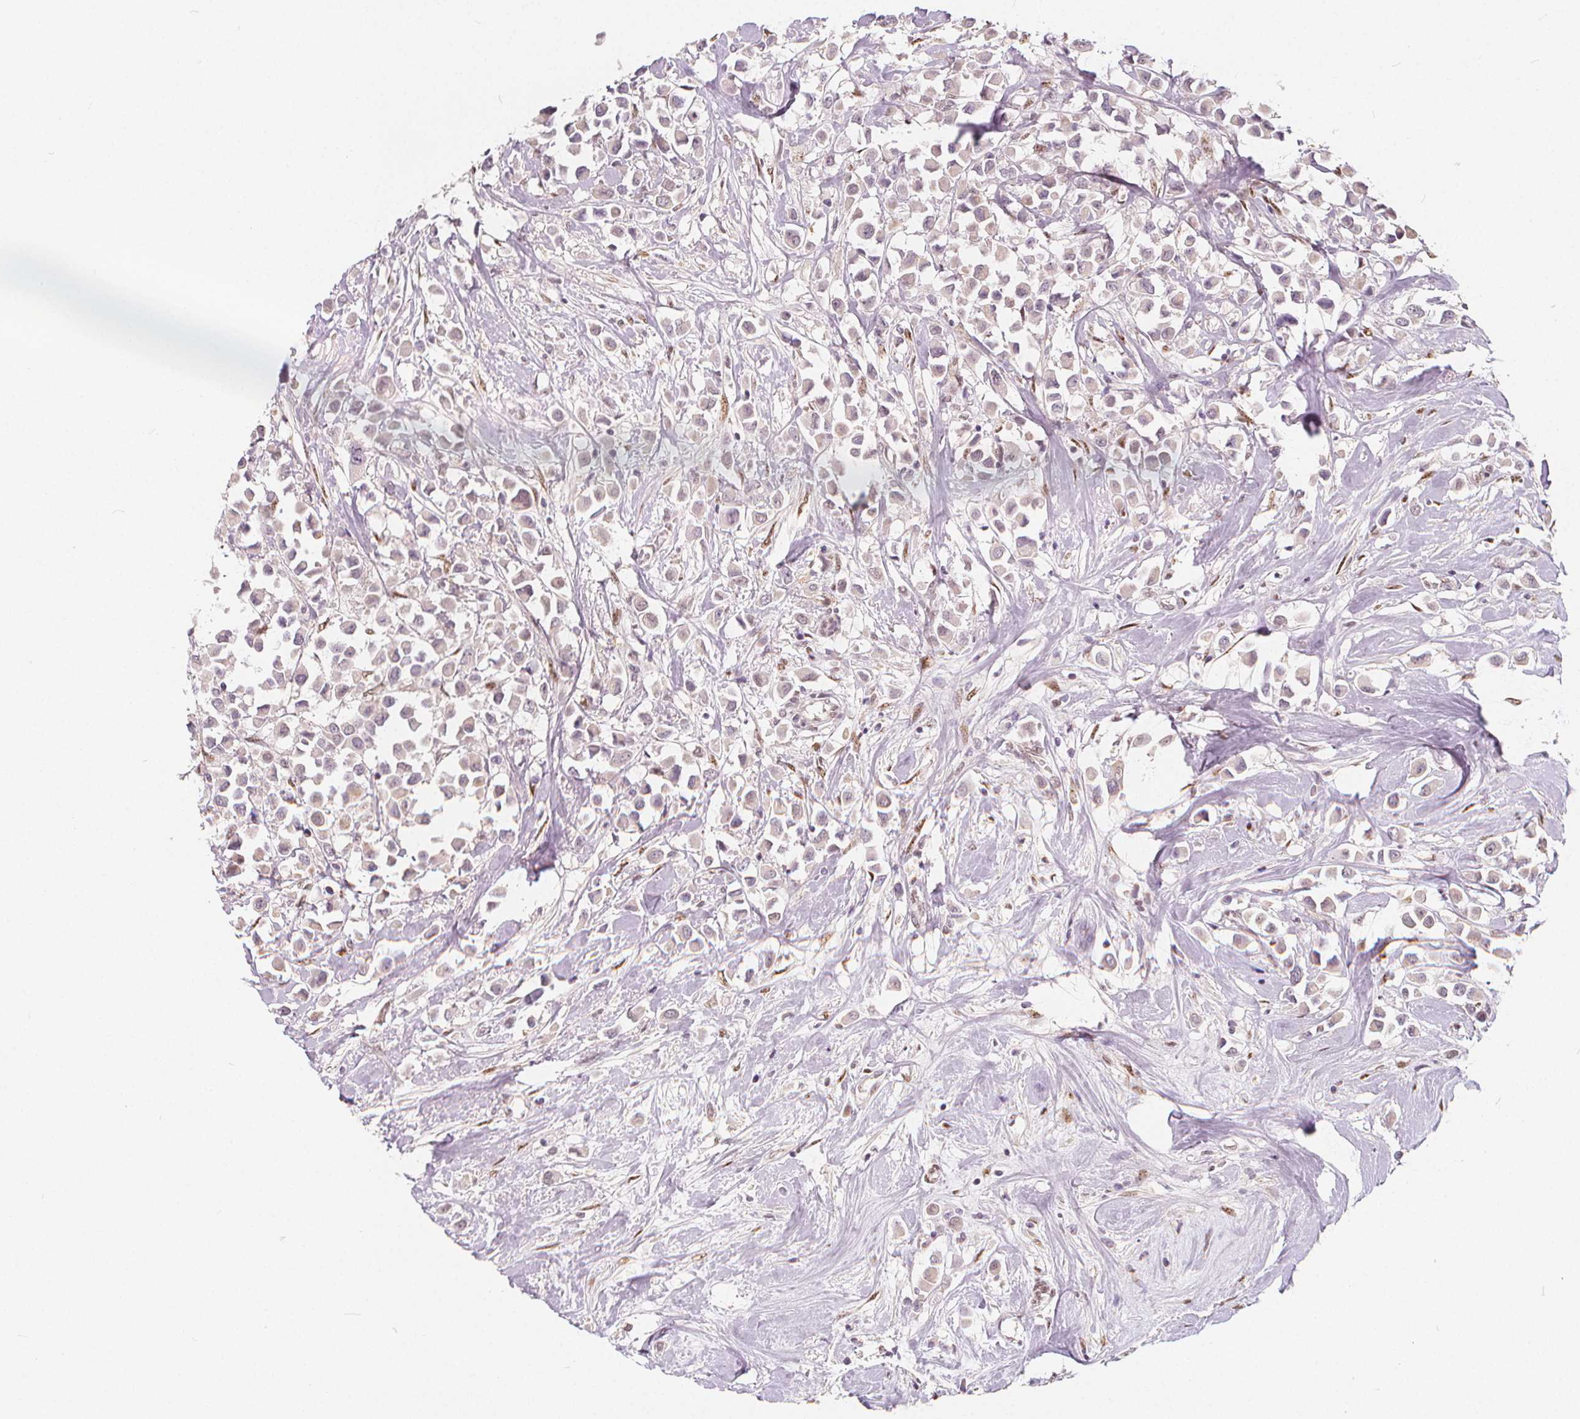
{"staining": {"intensity": "negative", "quantity": "none", "location": "none"}, "tissue": "breast cancer", "cell_type": "Tumor cells", "image_type": "cancer", "snomed": [{"axis": "morphology", "description": "Duct carcinoma"}, {"axis": "topography", "description": "Breast"}], "caption": "Protein analysis of invasive ductal carcinoma (breast) reveals no significant positivity in tumor cells. Brightfield microscopy of immunohistochemistry stained with DAB (3,3'-diaminobenzidine) (brown) and hematoxylin (blue), captured at high magnification.", "gene": "DRC3", "patient": {"sex": "female", "age": 61}}